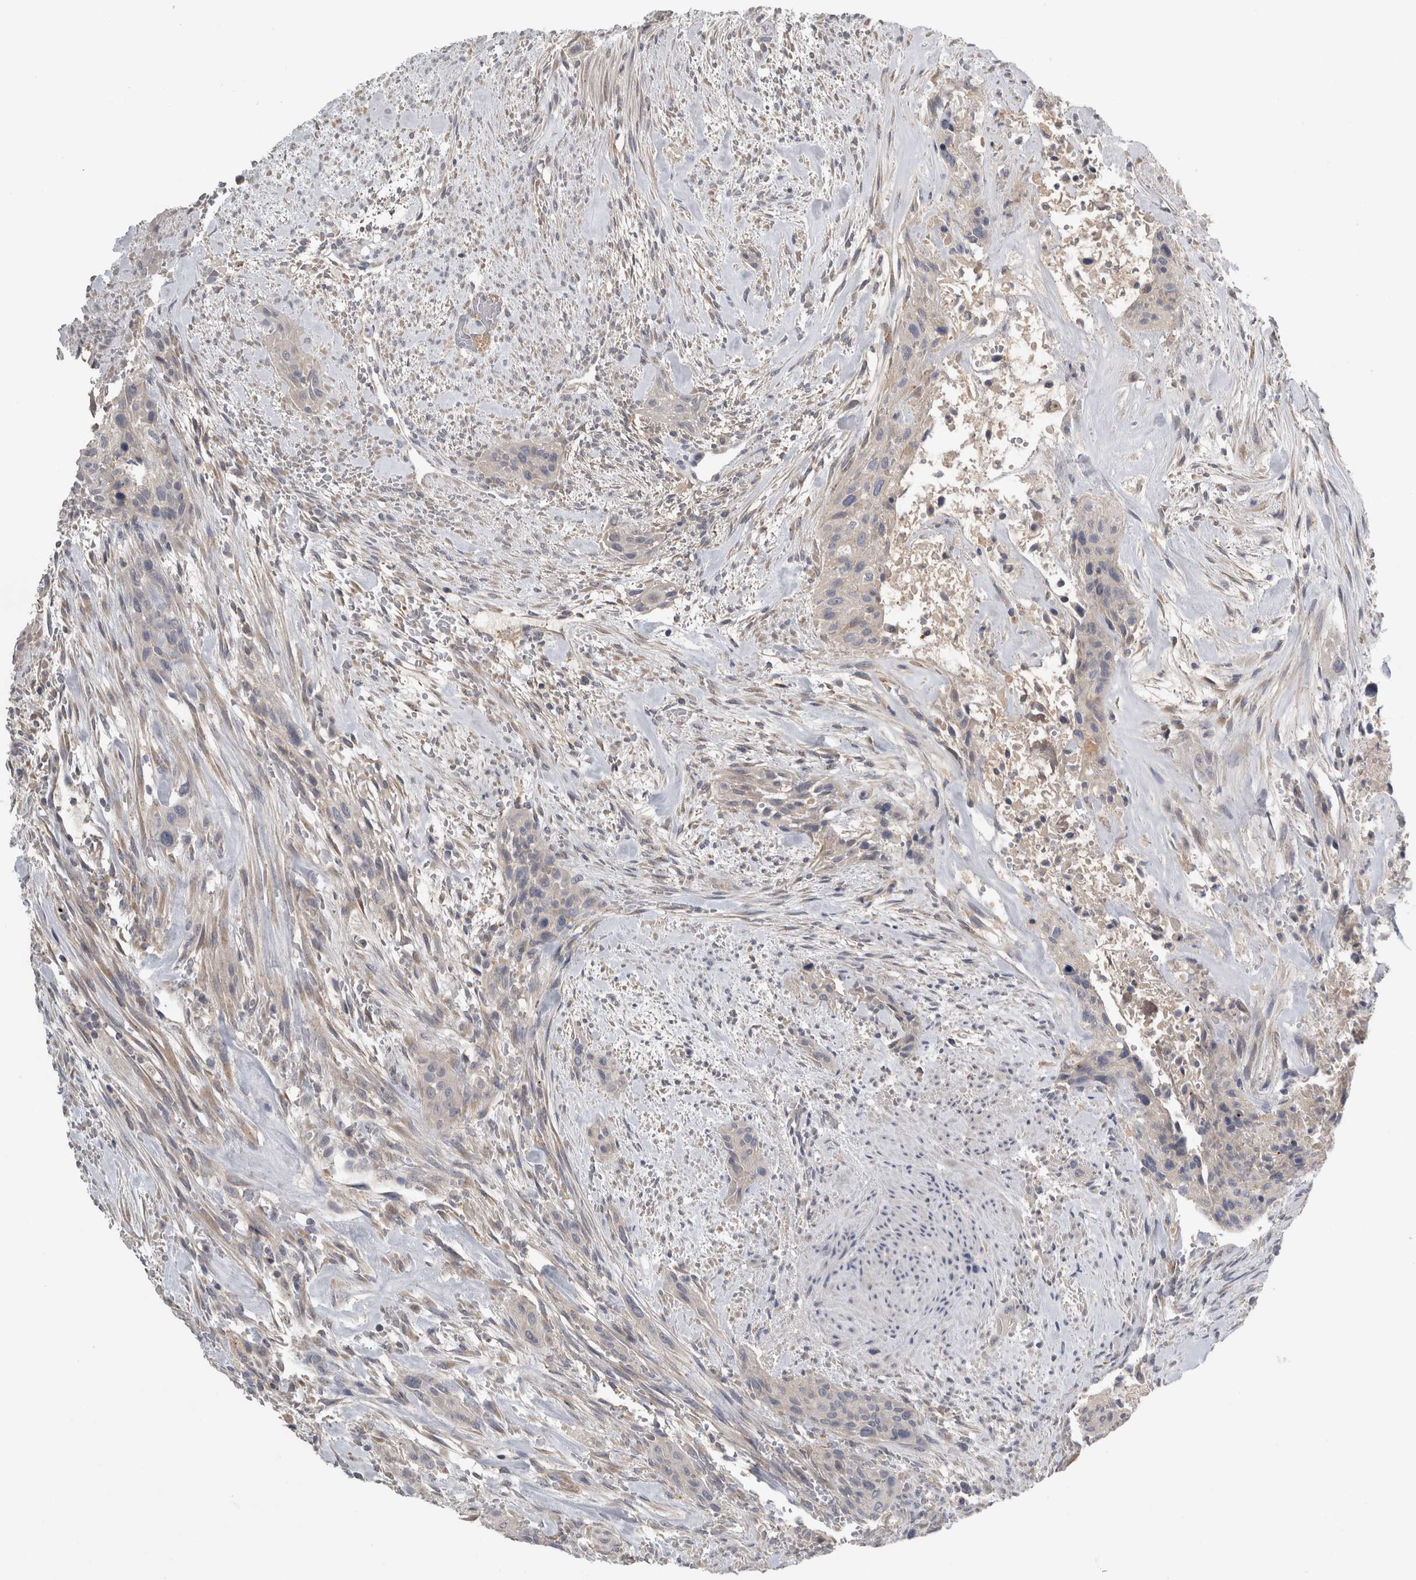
{"staining": {"intensity": "negative", "quantity": "none", "location": "none"}, "tissue": "urothelial cancer", "cell_type": "Tumor cells", "image_type": "cancer", "snomed": [{"axis": "morphology", "description": "Urothelial carcinoma, High grade"}, {"axis": "topography", "description": "Urinary bladder"}], "caption": "DAB (3,3'-diaminobenzidine) immunohistochemical staining of urothelial carcinoma (high-grade) exhibits no significant staining in tumor cells.", "gene": "SLC22A11", "patient": {"sex": "male", "age": 35}}